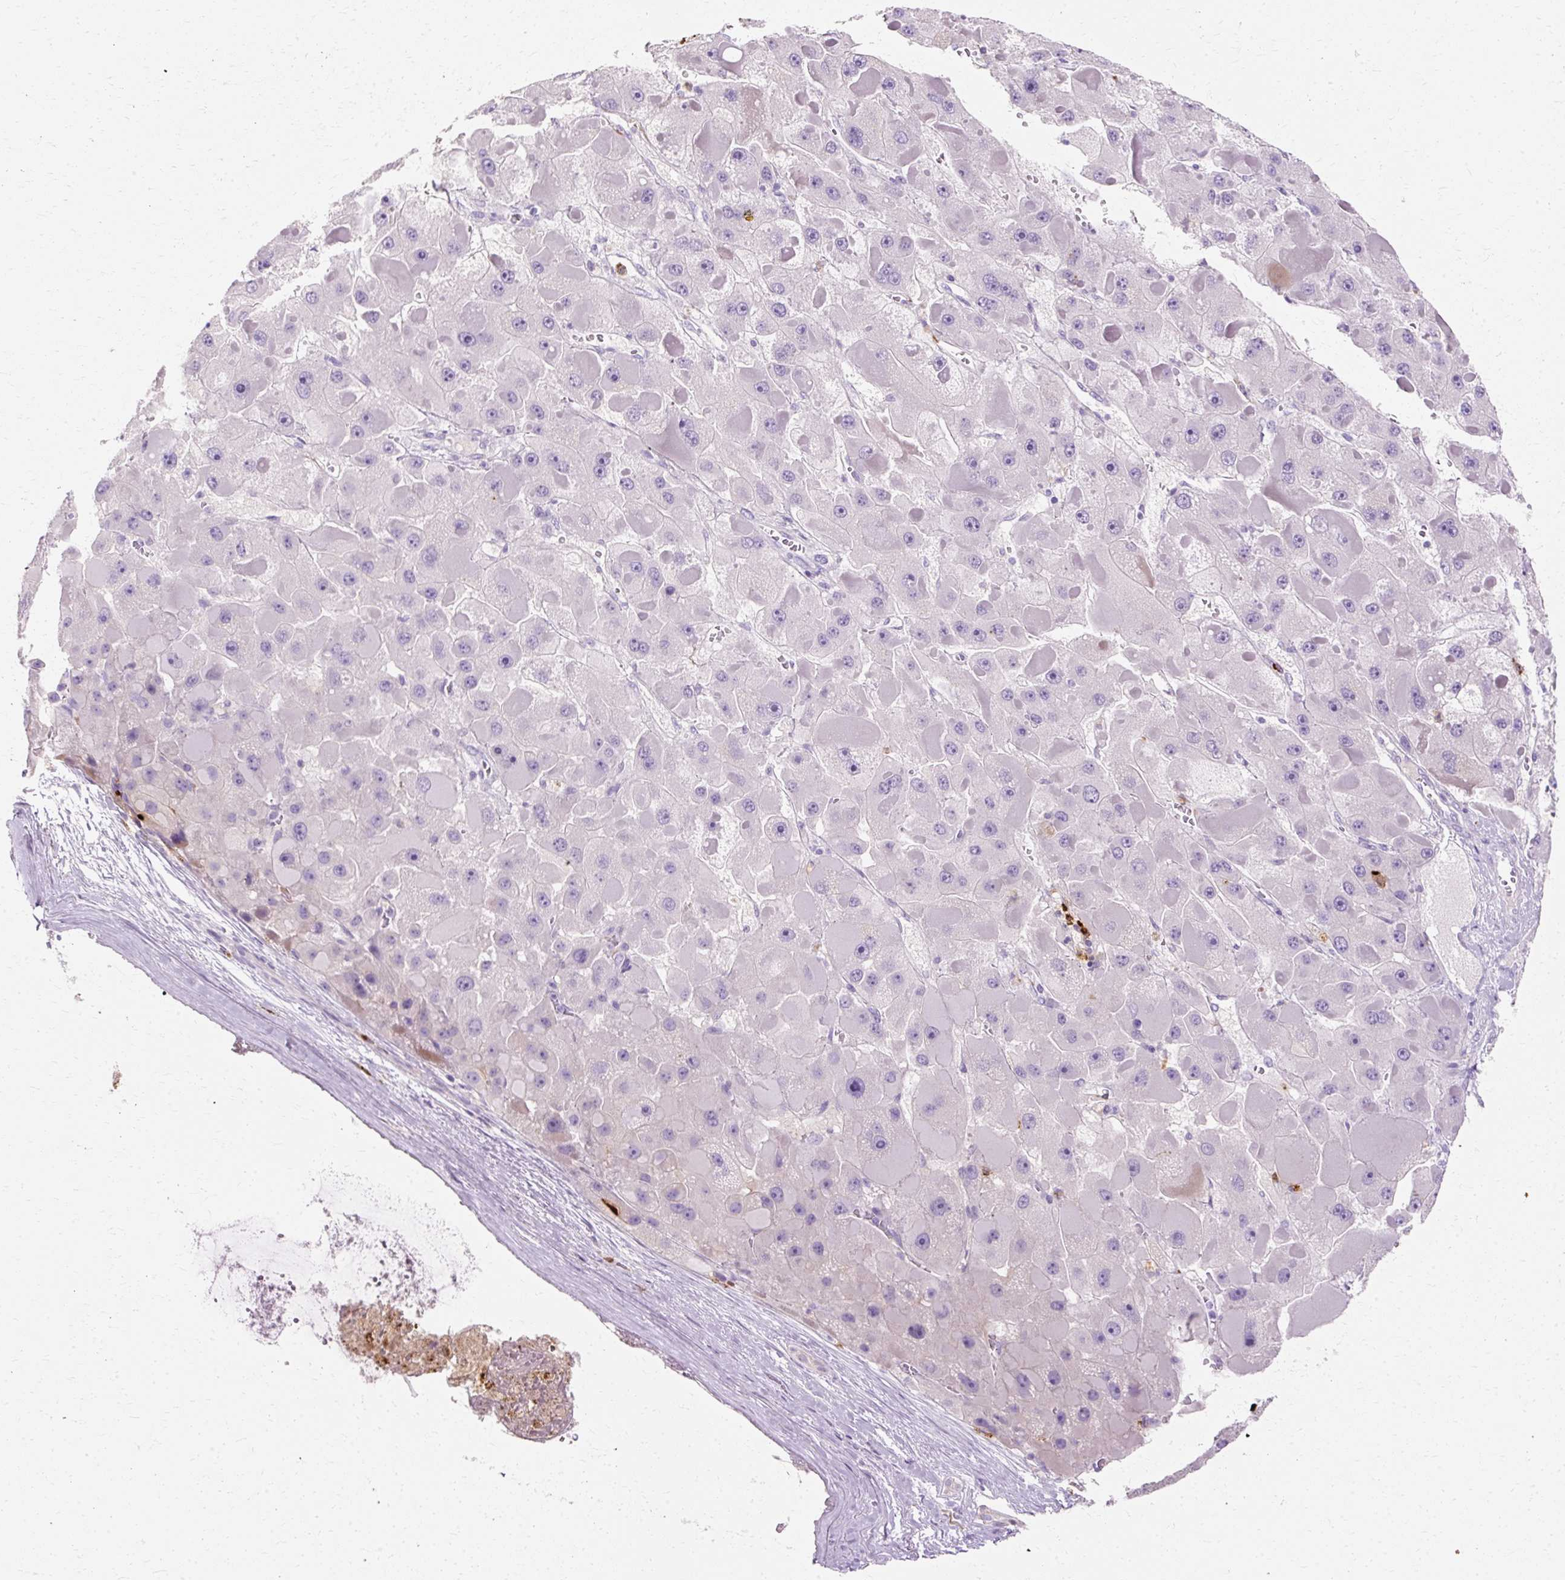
{"staining": {"intensity": "negative", "quantity": "none", "location": "none"}, "tissue": "liver cancer", "cell_type": "Tumor cells", "image_type": "cancer", "snomed": [{"axis": "morphology", "description": "Carcinoma, Hepatocellular, NOS"}, {"axis": "topography", "description": "Liver"}], "caption": "DAB immunohistochemical staining of human liver cancer (hepatocellular carcinoma) displays no significant positivity in tumor cells.", "gene": "DEFA1", "patient": {"sex": "female", "age": 73}}